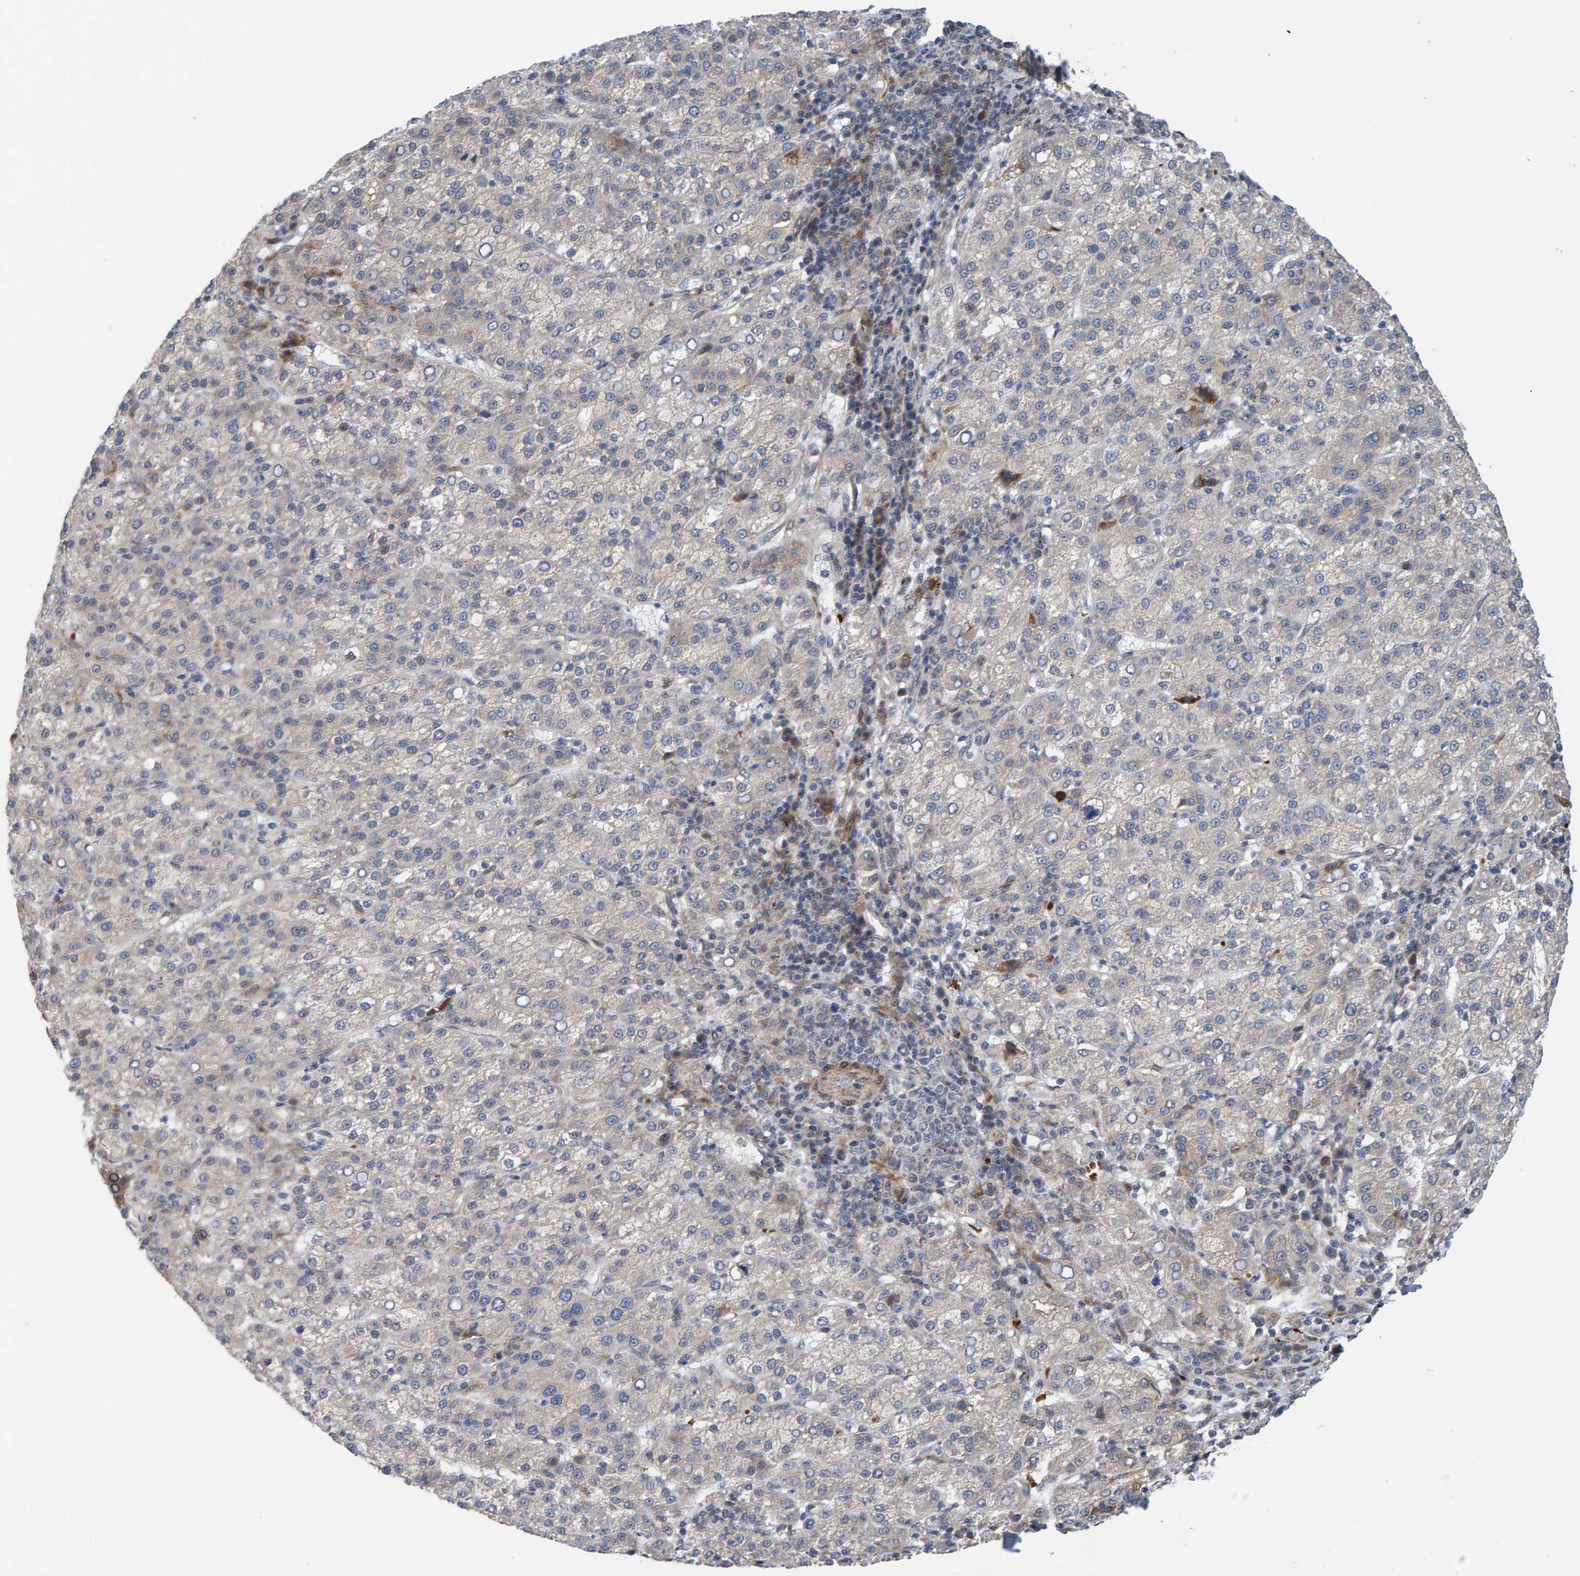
{"staining": {"intensity": "negative", "quantity": "none", "location": "none"}, "tissue": "liver cancer", "cell_type": "Tumor cells", "image_type": "cancer", "snomed": [{"axis": "morphology", "description": "Carcinoma, Hepatocellular, NOS"}, {"axis": "topography", "description": "Liver"}], "caption": "High power microscopy micrograph of an immunohistochemistry (IHC) photomicrograph of liver cancer, revealing no significant positivity in tumor cells.", "gene": "MFSD6L", "patient": {"sex": "female", "age": 58}}